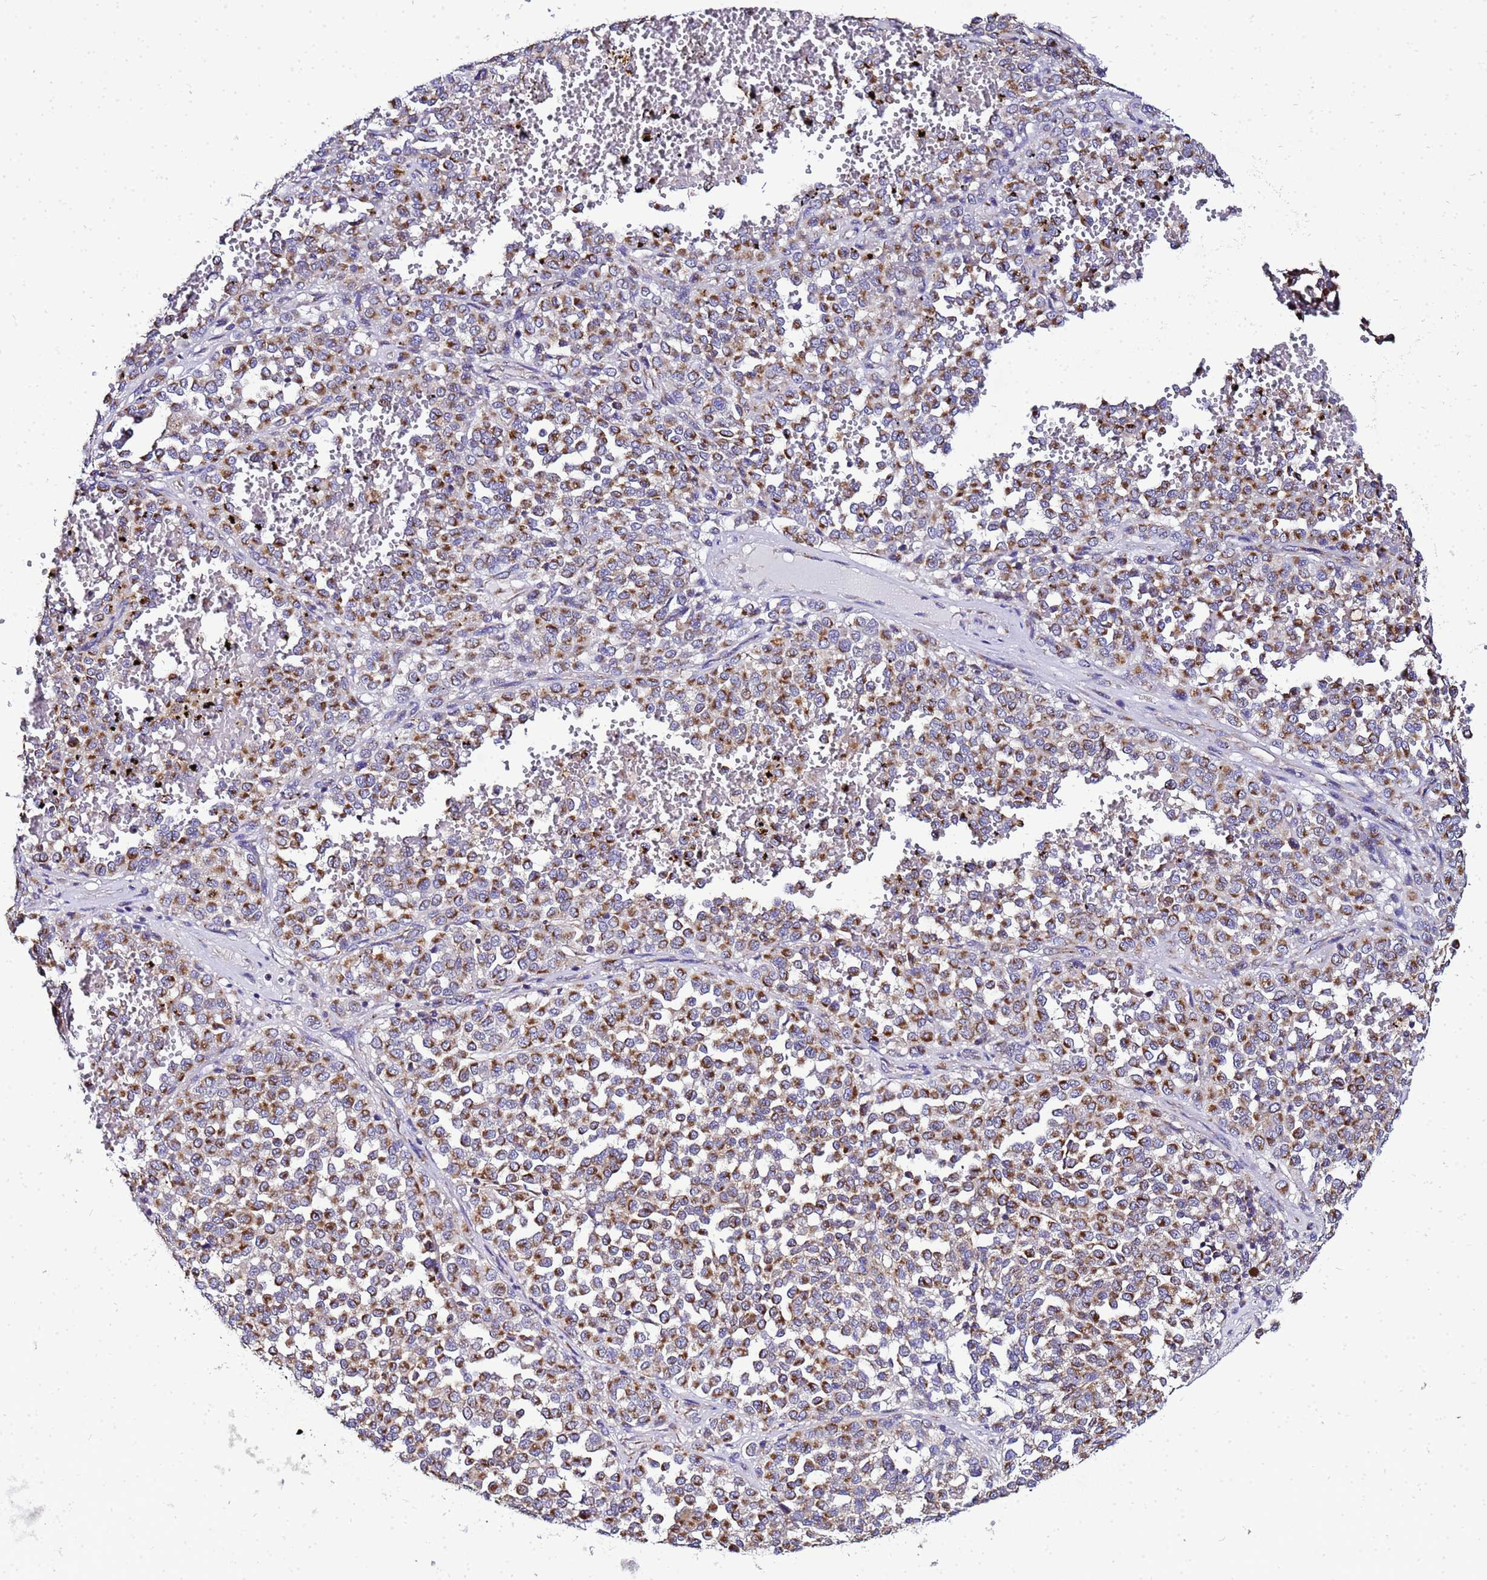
{"staining": {"intensity": "strong", "quantity": ">75%", "location": "cytoplasmic/membranous"}, "tissue": "melanoma", "cell_type": "Tumor cells", "image_type": "cancer", "snomed": [{"axis": "morphology", "description": "Malignant melanoma, Metastatic site"}, {"axis": "topography", "description": "Pancreas"}], "caption": "This is an image of immunohistochemistry (IHC) staining of melanoma, which shows strong staining in the cytoplasmic/membranous of tumor cells.", "gene": "HIGD2A", "patient": {"sex": "female", "age": 30}}